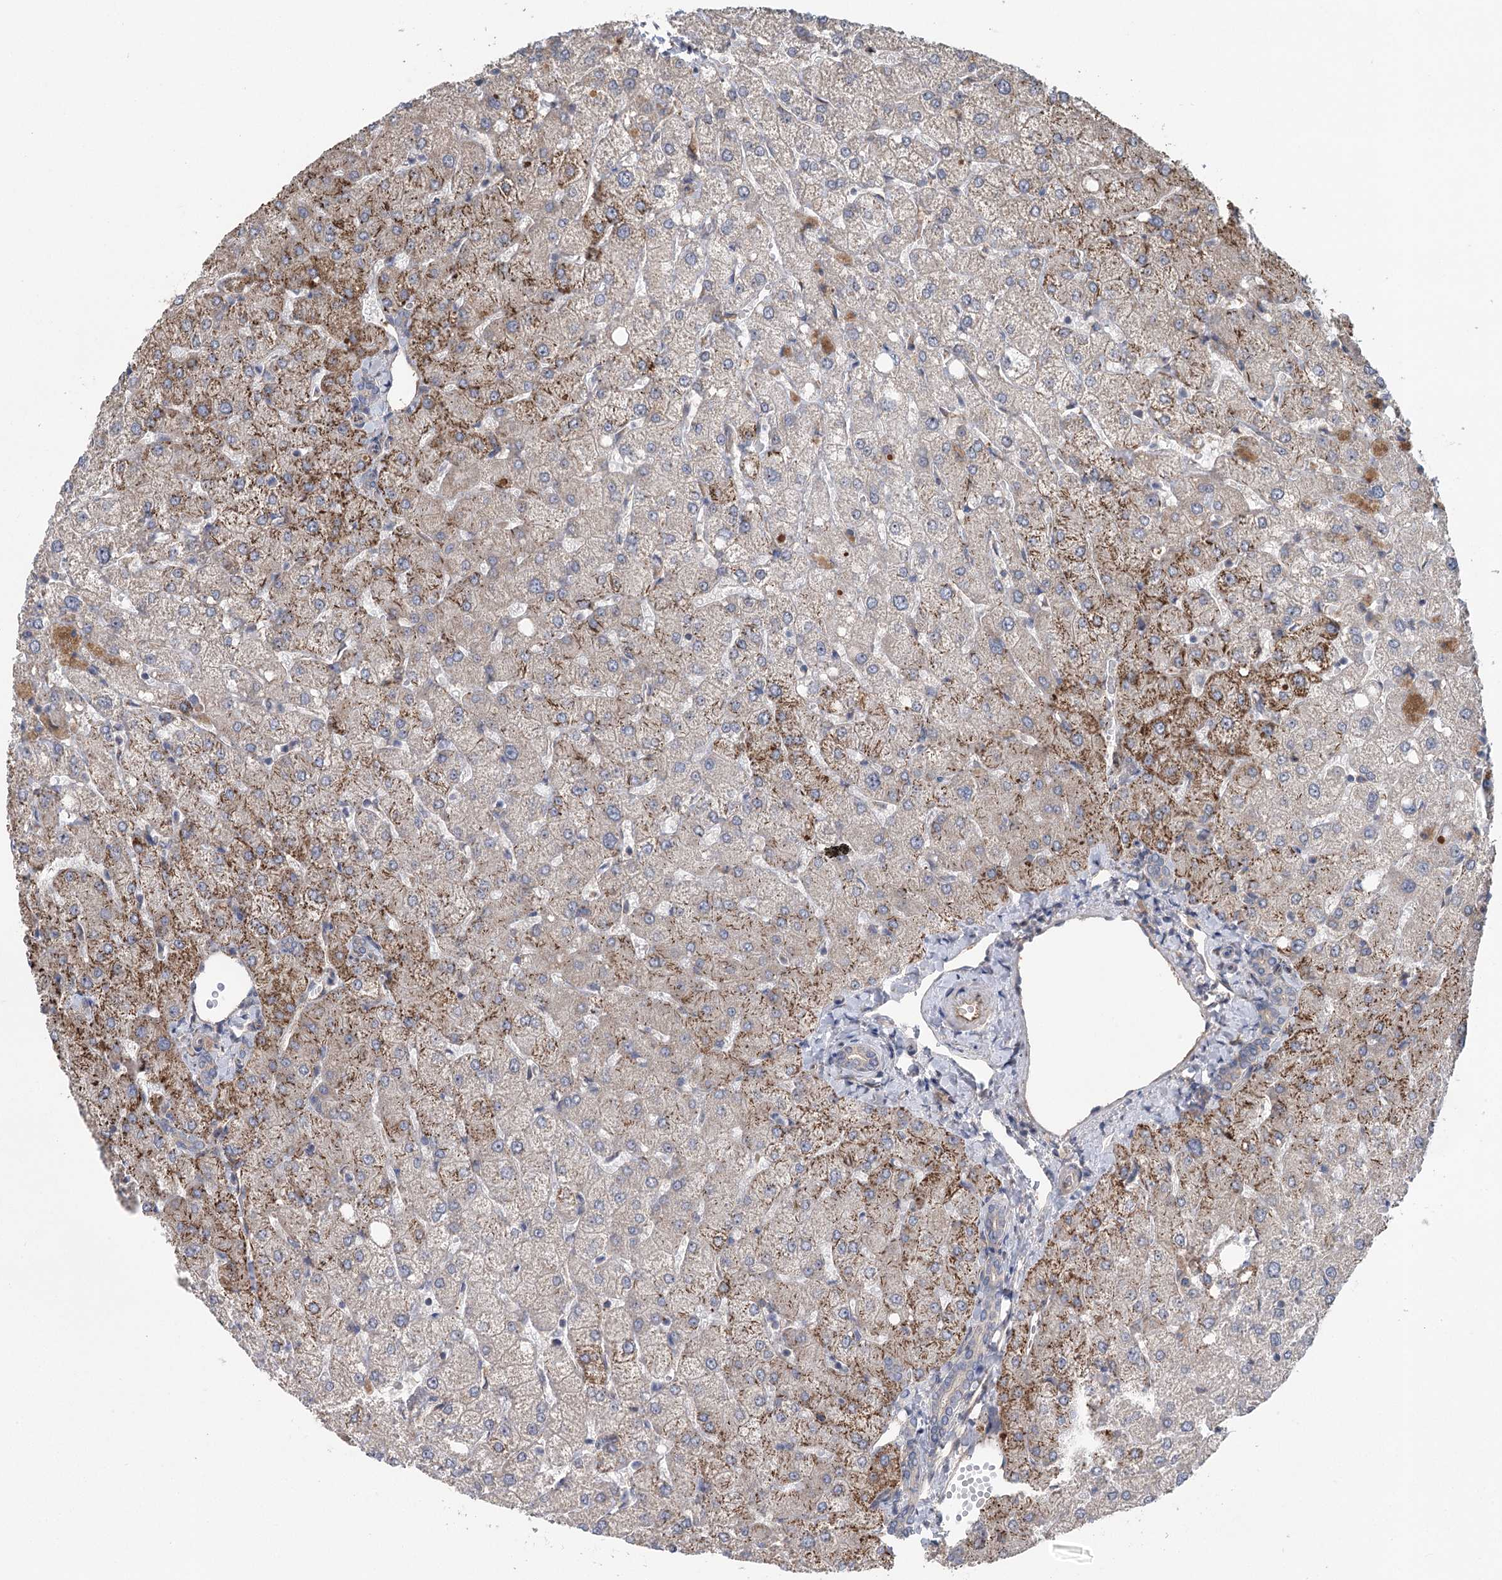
{"staining": {"intensity": "weak", "quantity": "25%-75%", "location": "cytoplasmic/membranous"}, "tissue": "liver", "cell_type": "Cholangiocytes", "image_type": "normal", "snomed": [{"axis": "morphology", "description": "Normal tissue, NOS"}, {"axis": "topography", "description": "Liver"}], "caption": "A low amount of weak cytoplasmic/membranous expression is present in about 25%-75% of cholangiocytes in unremarkable liver. Using DAB (3,3'-diaminobenzidine) (brown) and hematoxylin (blue) stains, captured at high magnification using brightfield microscopy.", "gene": "RWDD4", "patient": {"sex": "female", "age": 54}}